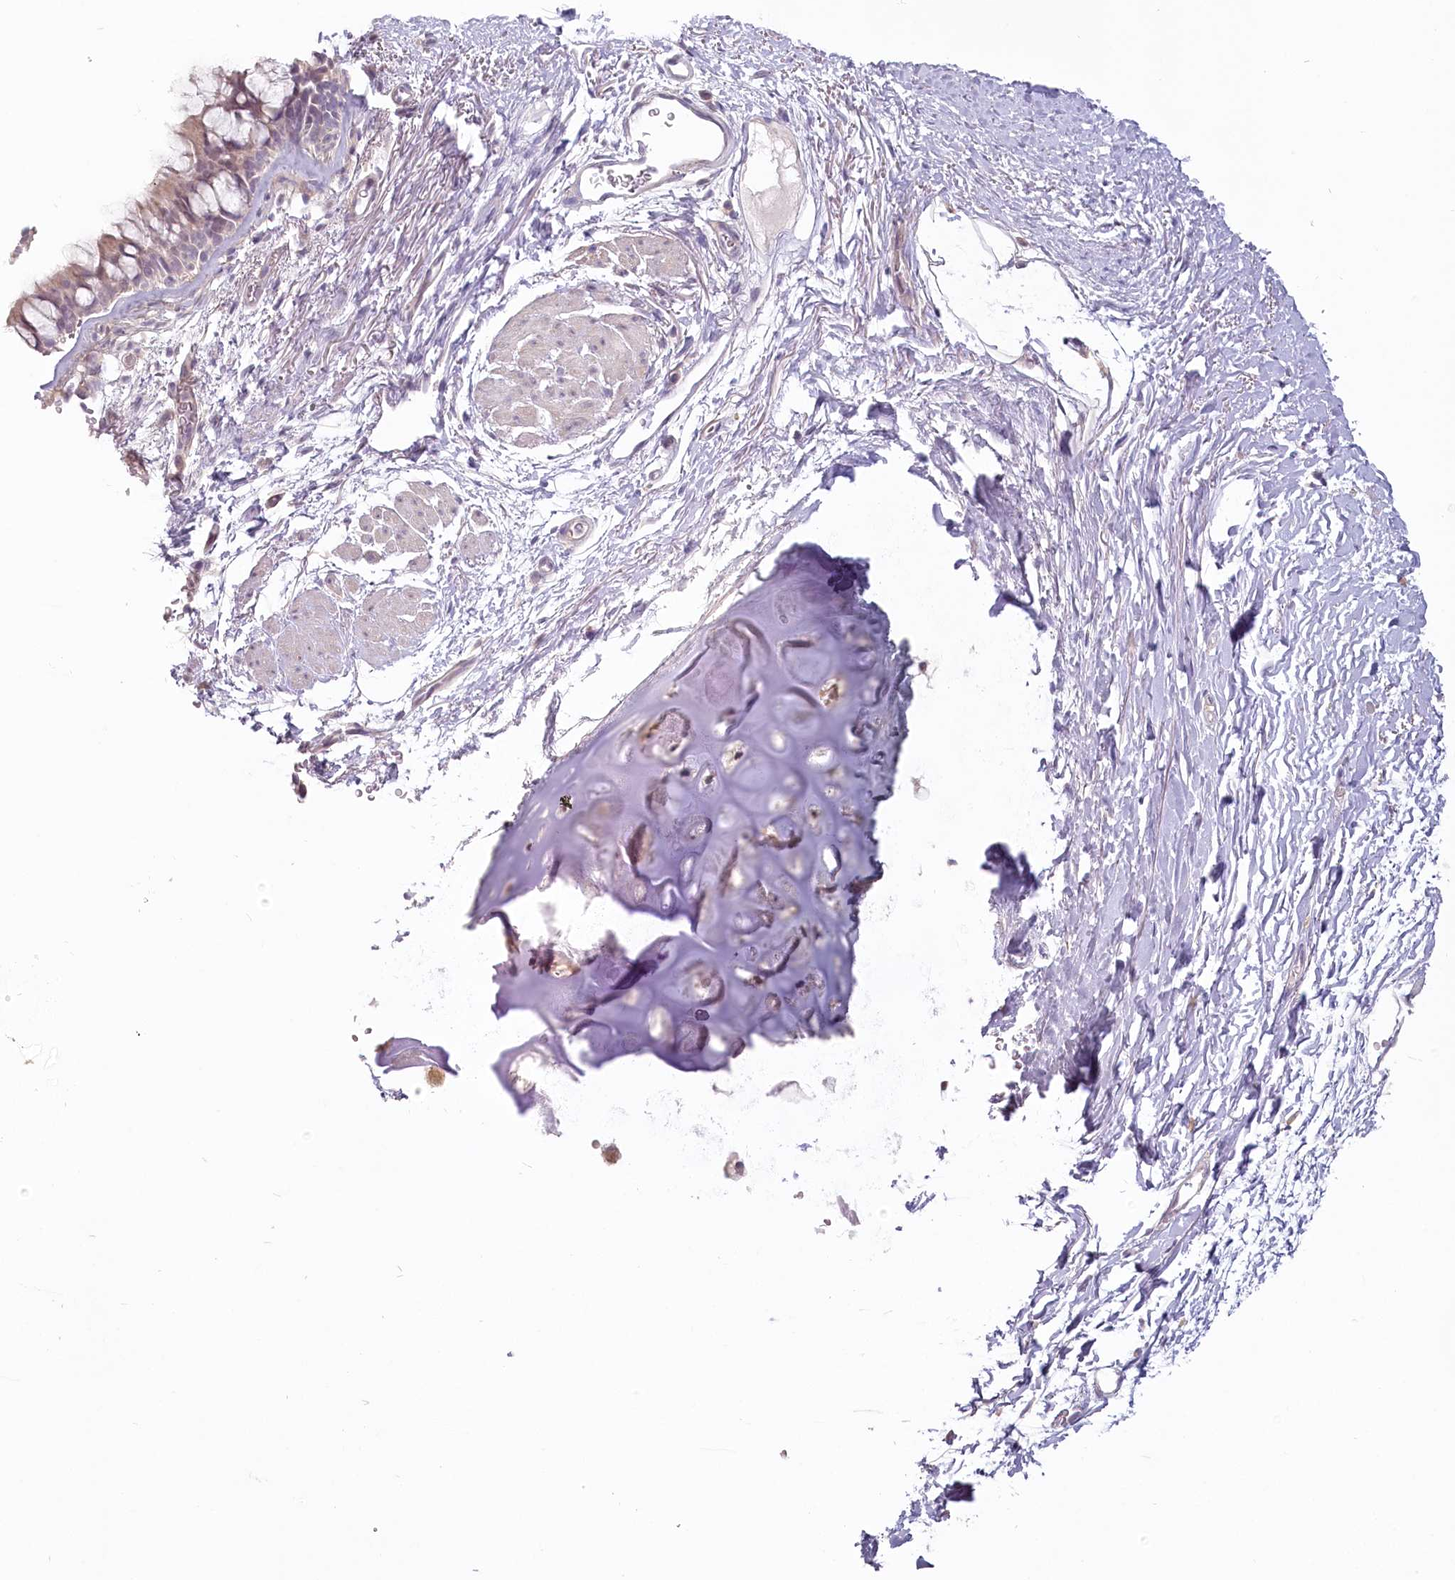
{"staining": {"intensity": "weak", "quantity": "<25%", "location": "cytoplasmic/membranous"}, "tissue": "bronchus", "cell_type": "Respiratory epithelial cells", "image_type": "normal", "snomed": [{"axis": "morphology", "description": "Normal tissue, NOS"}, {"axis": "topography", "description": "Cartilage tissue"}, {"axis": "topography", "description": "Bronchus"}], "caption": "This is an immunohistochemistry micrograph of unremarkable human bronchus. There is no staining in respiratory epithelial cells.", "gene": "USP11", "patient": {"sex": "female", "age": 53}}